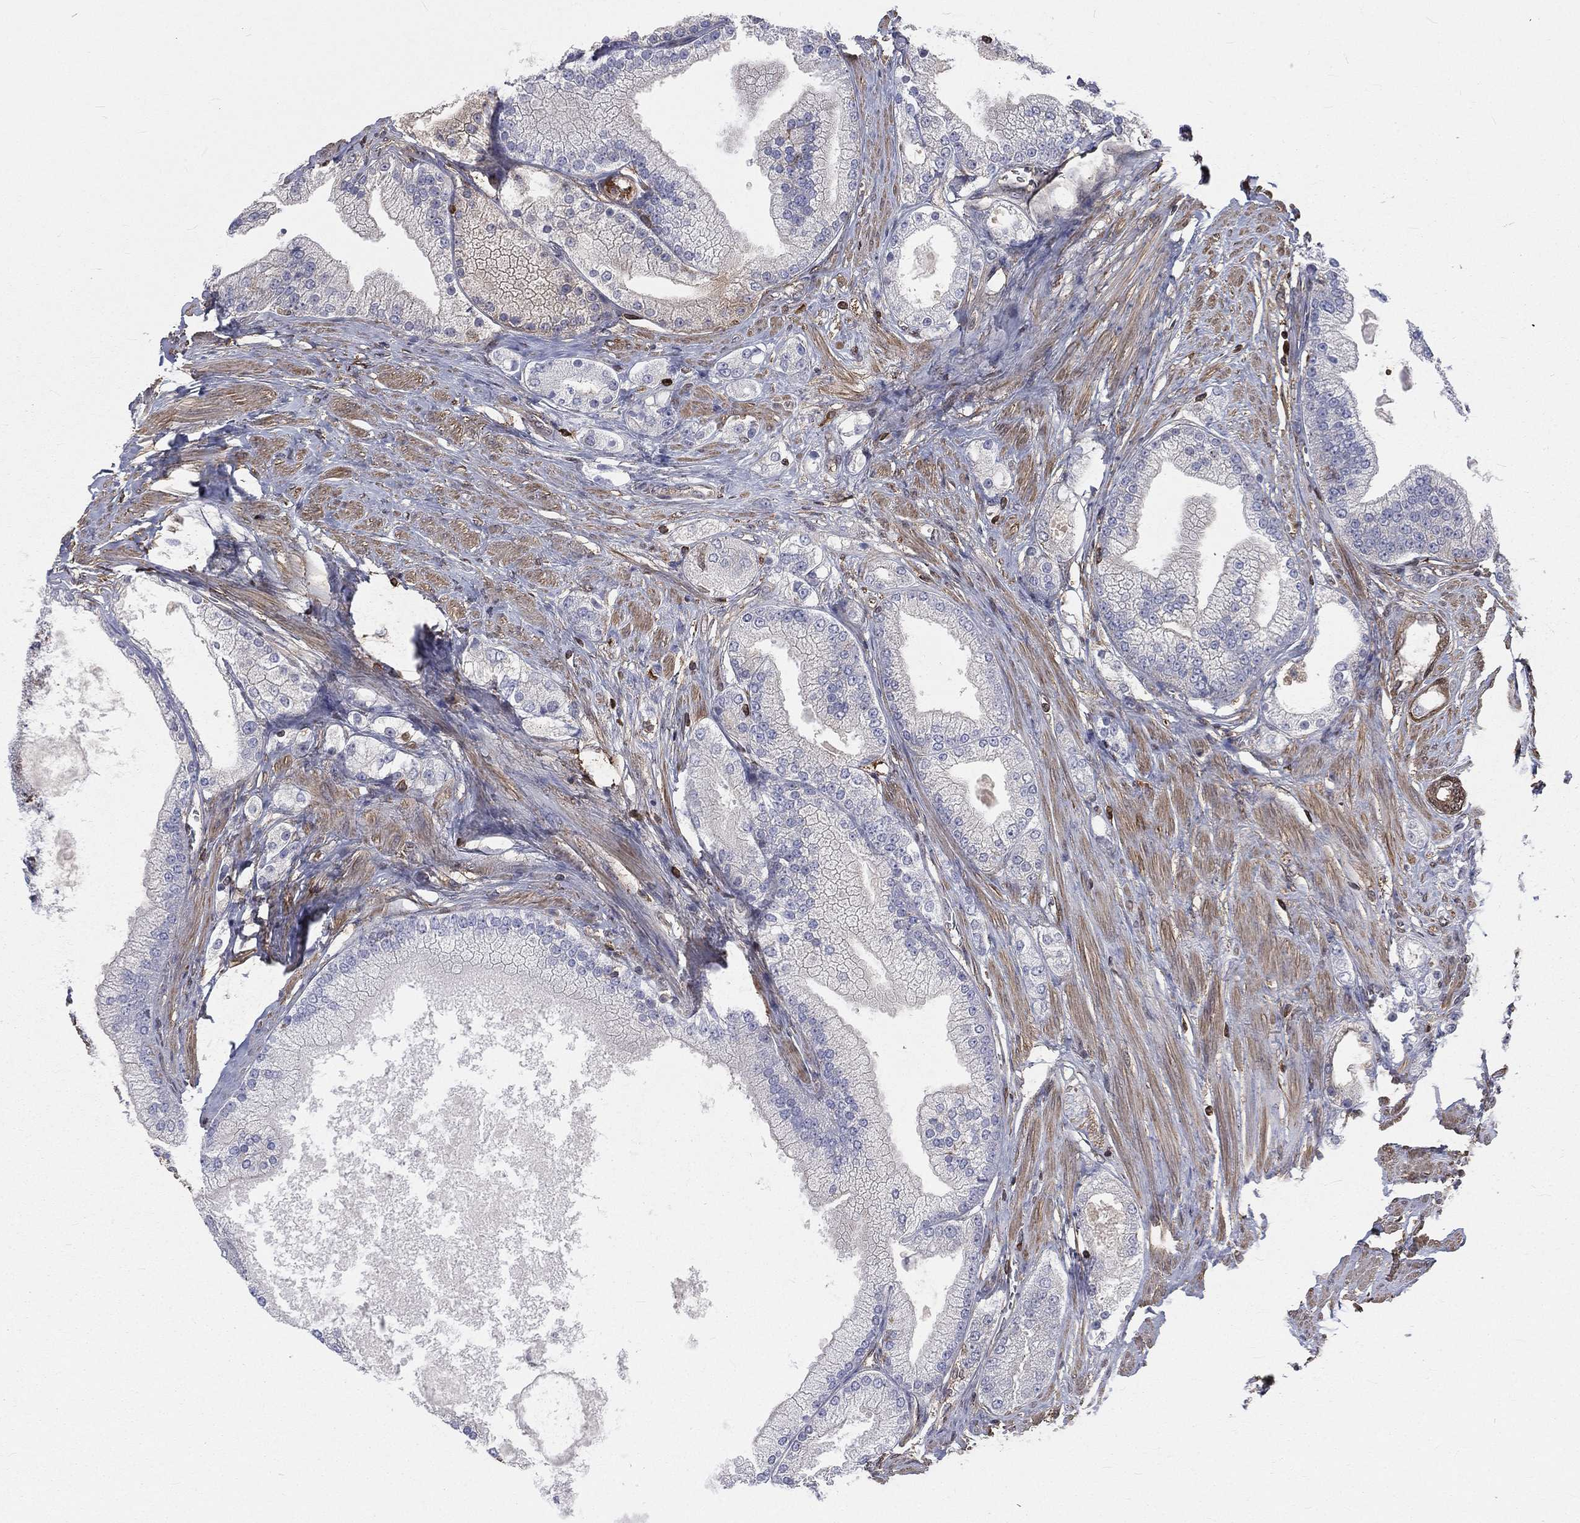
{"staining": {"intensity": "negative", "quantity": "none", "location": "none"}, "tissue": "prostate cancer", "cell_type": "Tumor cells", "image_type": "cancer", "snomed": [{"axis": "morphology", "description": "Adenocarcinoma, NOS"}, {"axis": "topography", "description": "Prostate and seminal vesicle, NOS"}, {"axis": "topography", "description": "Prostate"}], "caption": "Tumor cells show no significant protein staining in prostate adenocarcinoma. (Stains: DAB (3,3'-diaminobenzidine) immunohistochemistry (IHC) with hematoxylin counter stain, Microscopy: brightfield microscopy at high magnification).", "gene": "TBC1D2", "patient": {"sex": "male", "age": 67}}